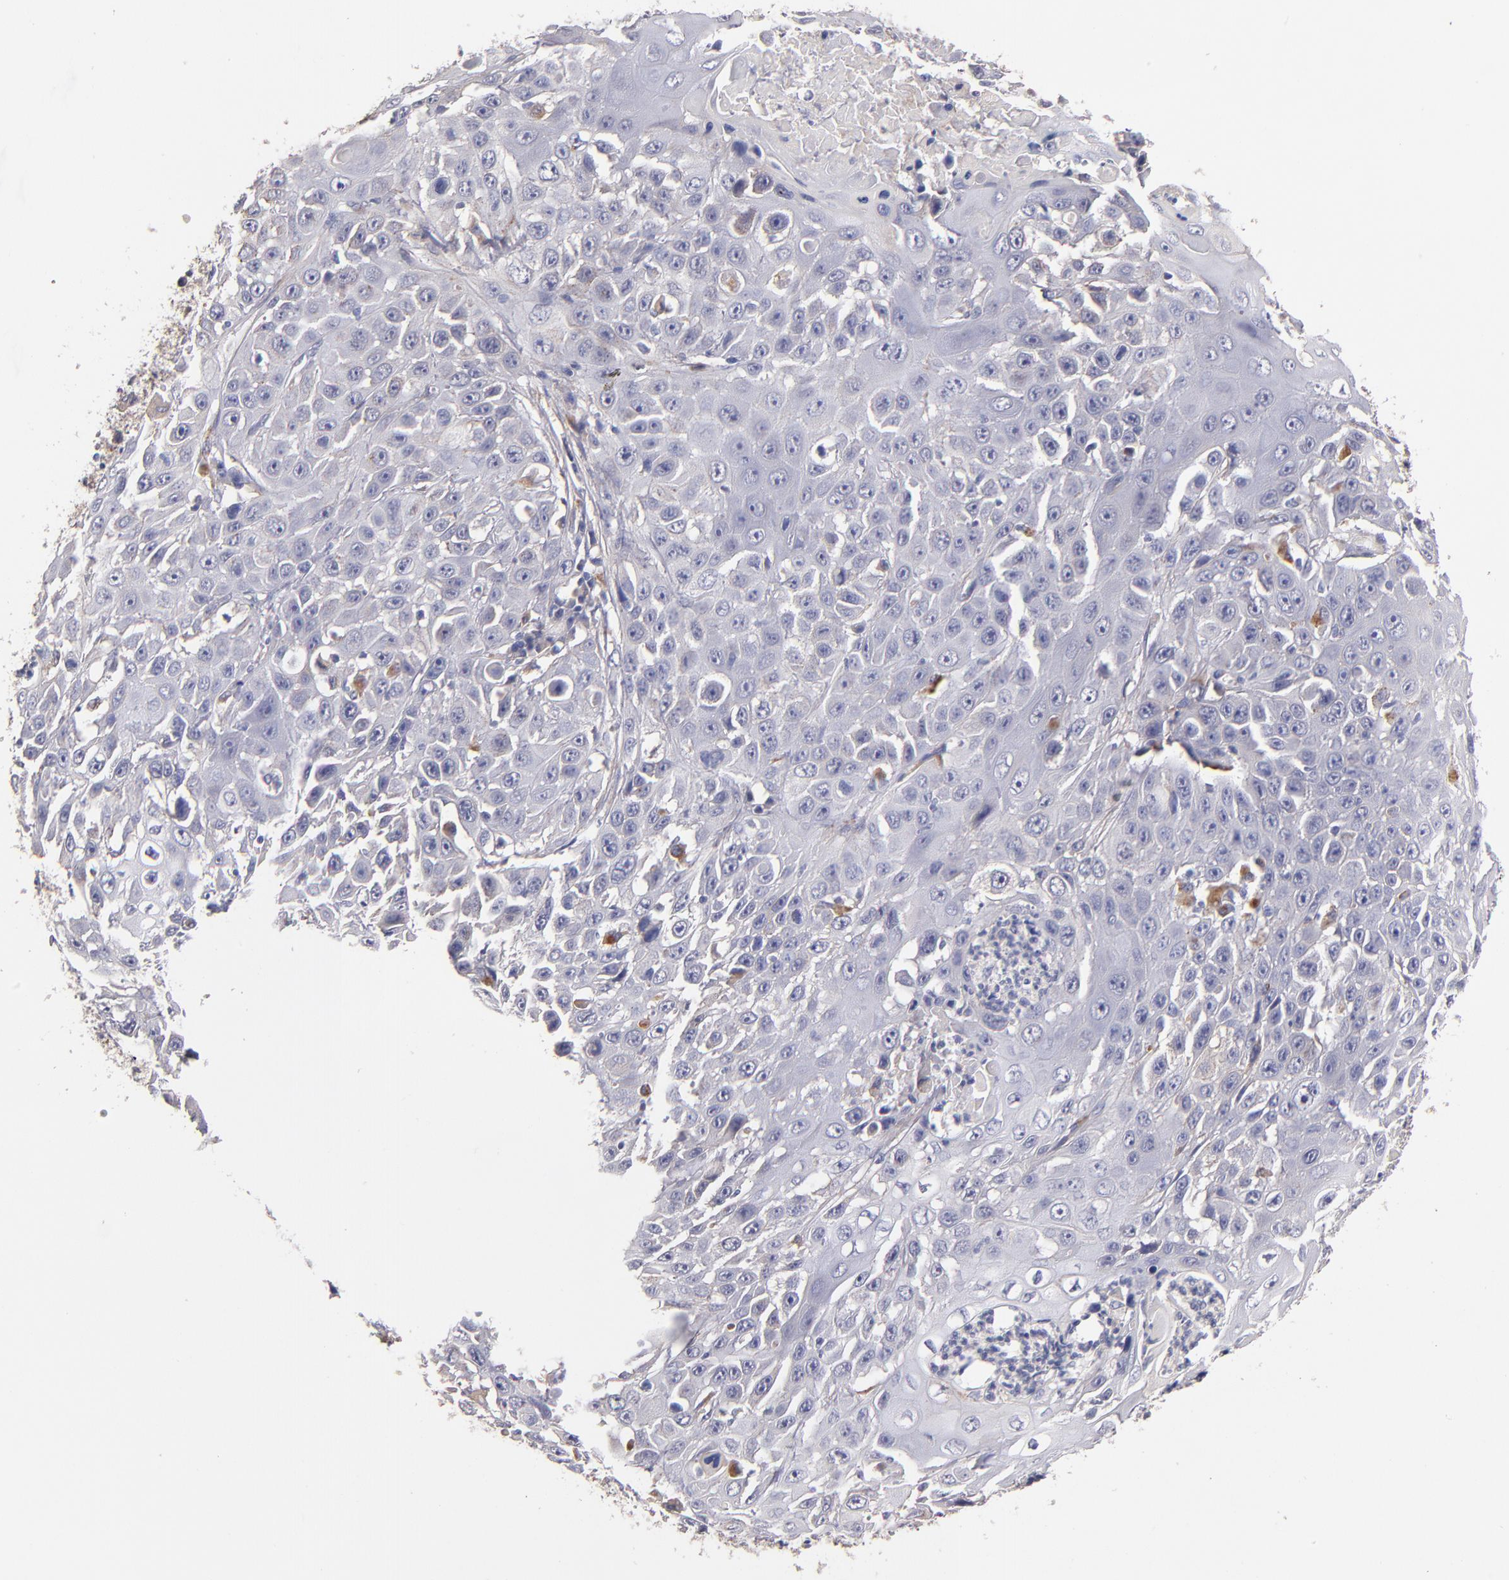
{"staining": {"intensity": "weak", "quantity": "<25%", "location": "cytoplasmic/membranous"}, "tissue": "cervical cancer", "cell_type": "Tumor cells", "image_type": "cancer", "snomed": [{"axis": "morphology", "description": "Squamous cell carcinoma, NOS"}, {"axis": "topography", "description": "Cervix"}], "caption": "Immunohistochemistry photomicrograph of neoplastic tissue: cervical cancer (squamous cell carcinoma) stained with DAB (3,3'-diaminobenzidine) exhibits no significant protein staining in tumor cells.", "gene": "PLSCR4", "patient": {"sex": "female", "age": 39}}